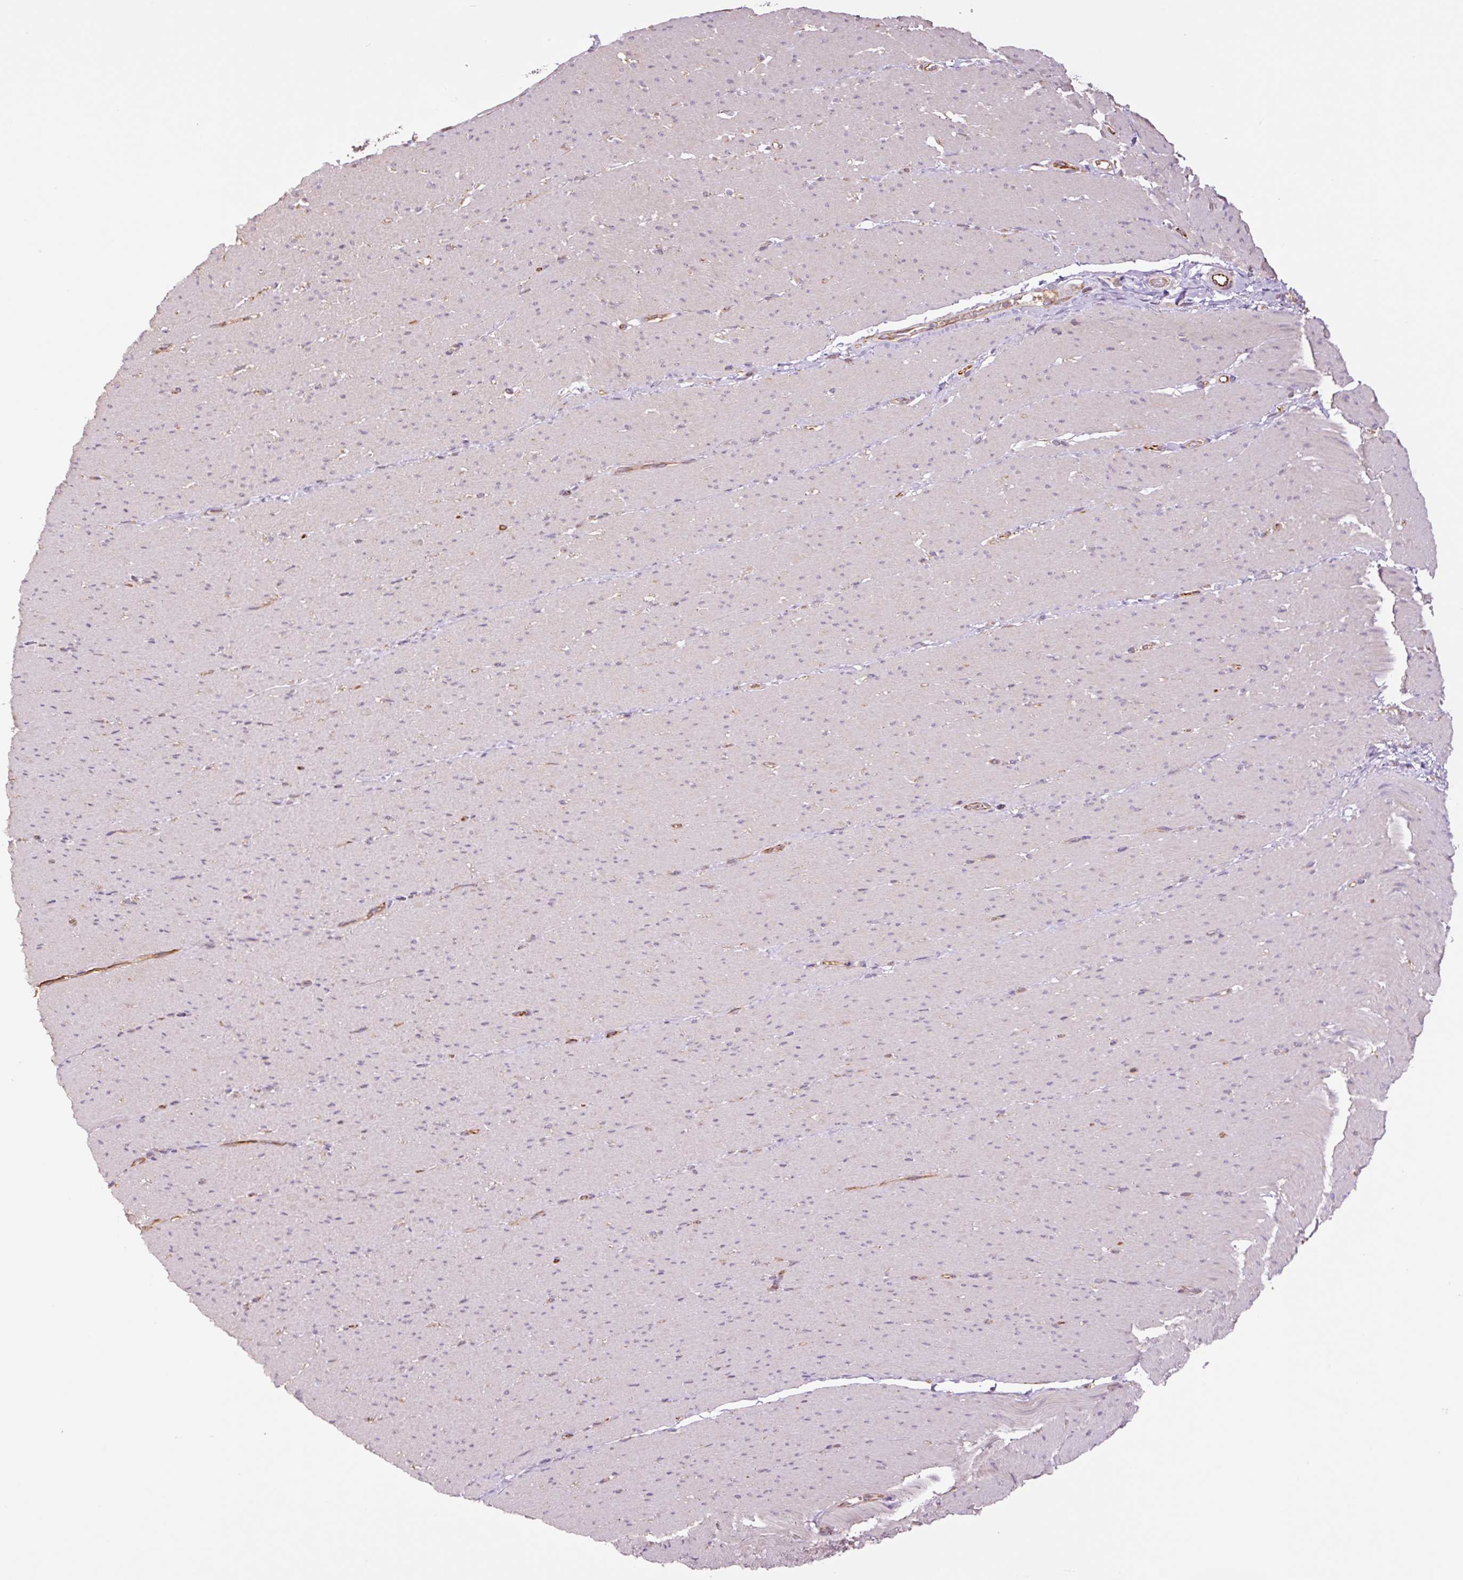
{"staining": {"intensity": "negative", "quantity": "none", "location": "none"}, "tissue": "smooth muscle", "cell_type": "Smooth muscle cells", "image_type": "normal", "snomed": [{"axis": "morphology", "description": "Normal tissue, NOS"}, {"axis": "topography", "description": "Smooth muscle"}, {"axis": "topography", "description": "Rectum"}], "caption": "This is a photomicrograph of immunohistochemistry (IHC) staining of unremarkable smooth muscle, which shows no positivity in smooth muscle cells.", "gene": "PCK2", "patient": {"sex": "male", "age": 53}}